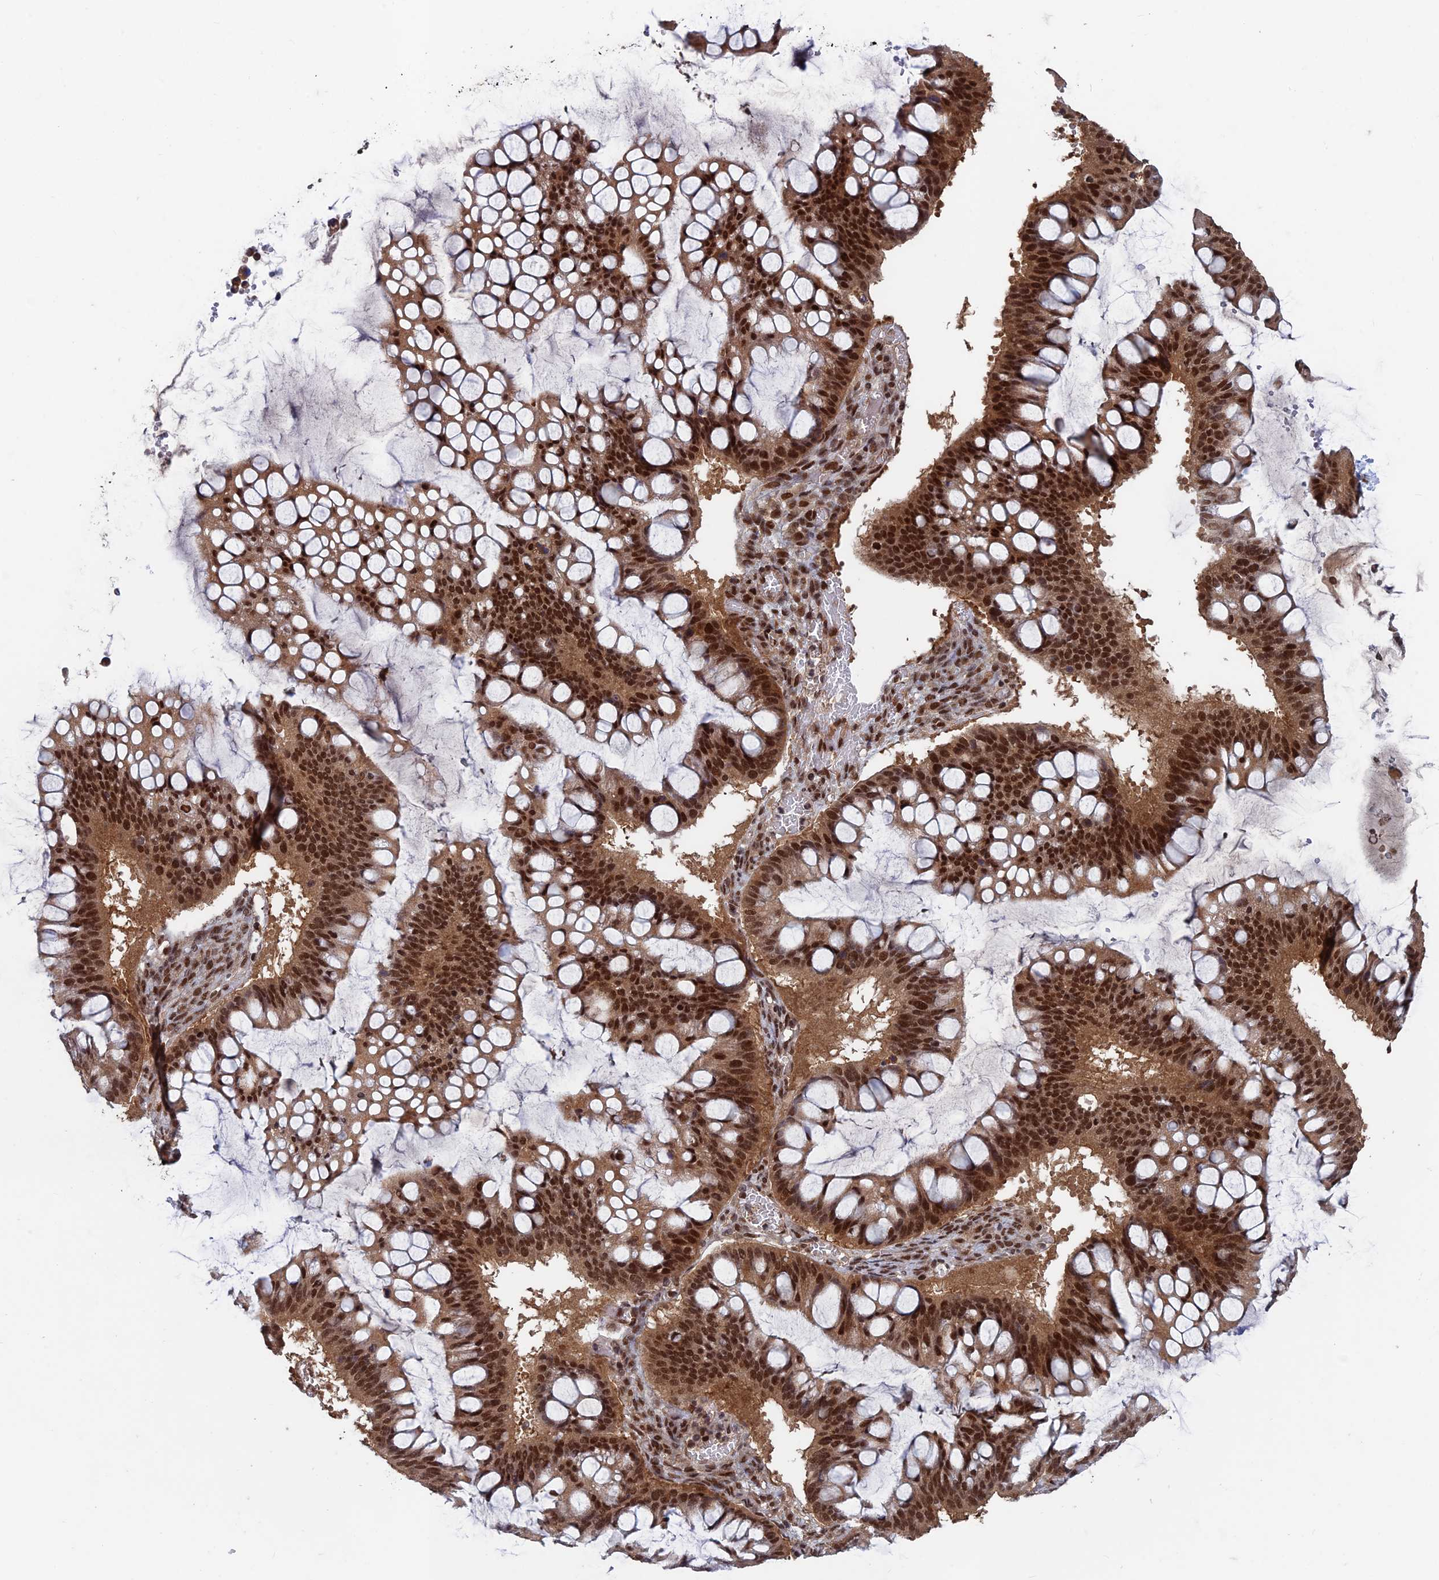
{"staining": {"intensity": "strong", "quantity": ">75%", "location": "cytoplasmic/membranous,nuclear"}, "tissue": "ovarian cancer", "cell_type": "Tumor cells", "image_type": "cancer", "snomed": [{"axis": "morphology", "description": "Cystadenocarcinoma, mucinous, NOS"}, {"axis": "topography", "description": "Ovary"}], "caption": "The image displays a brown stain indicating the presence of a protein in the cytoplasmic/membranous and nuclear of tumor cells in ovarian cancer.", "gene": "FAM53C", "patient": {"sex": "female", "age": 73}}